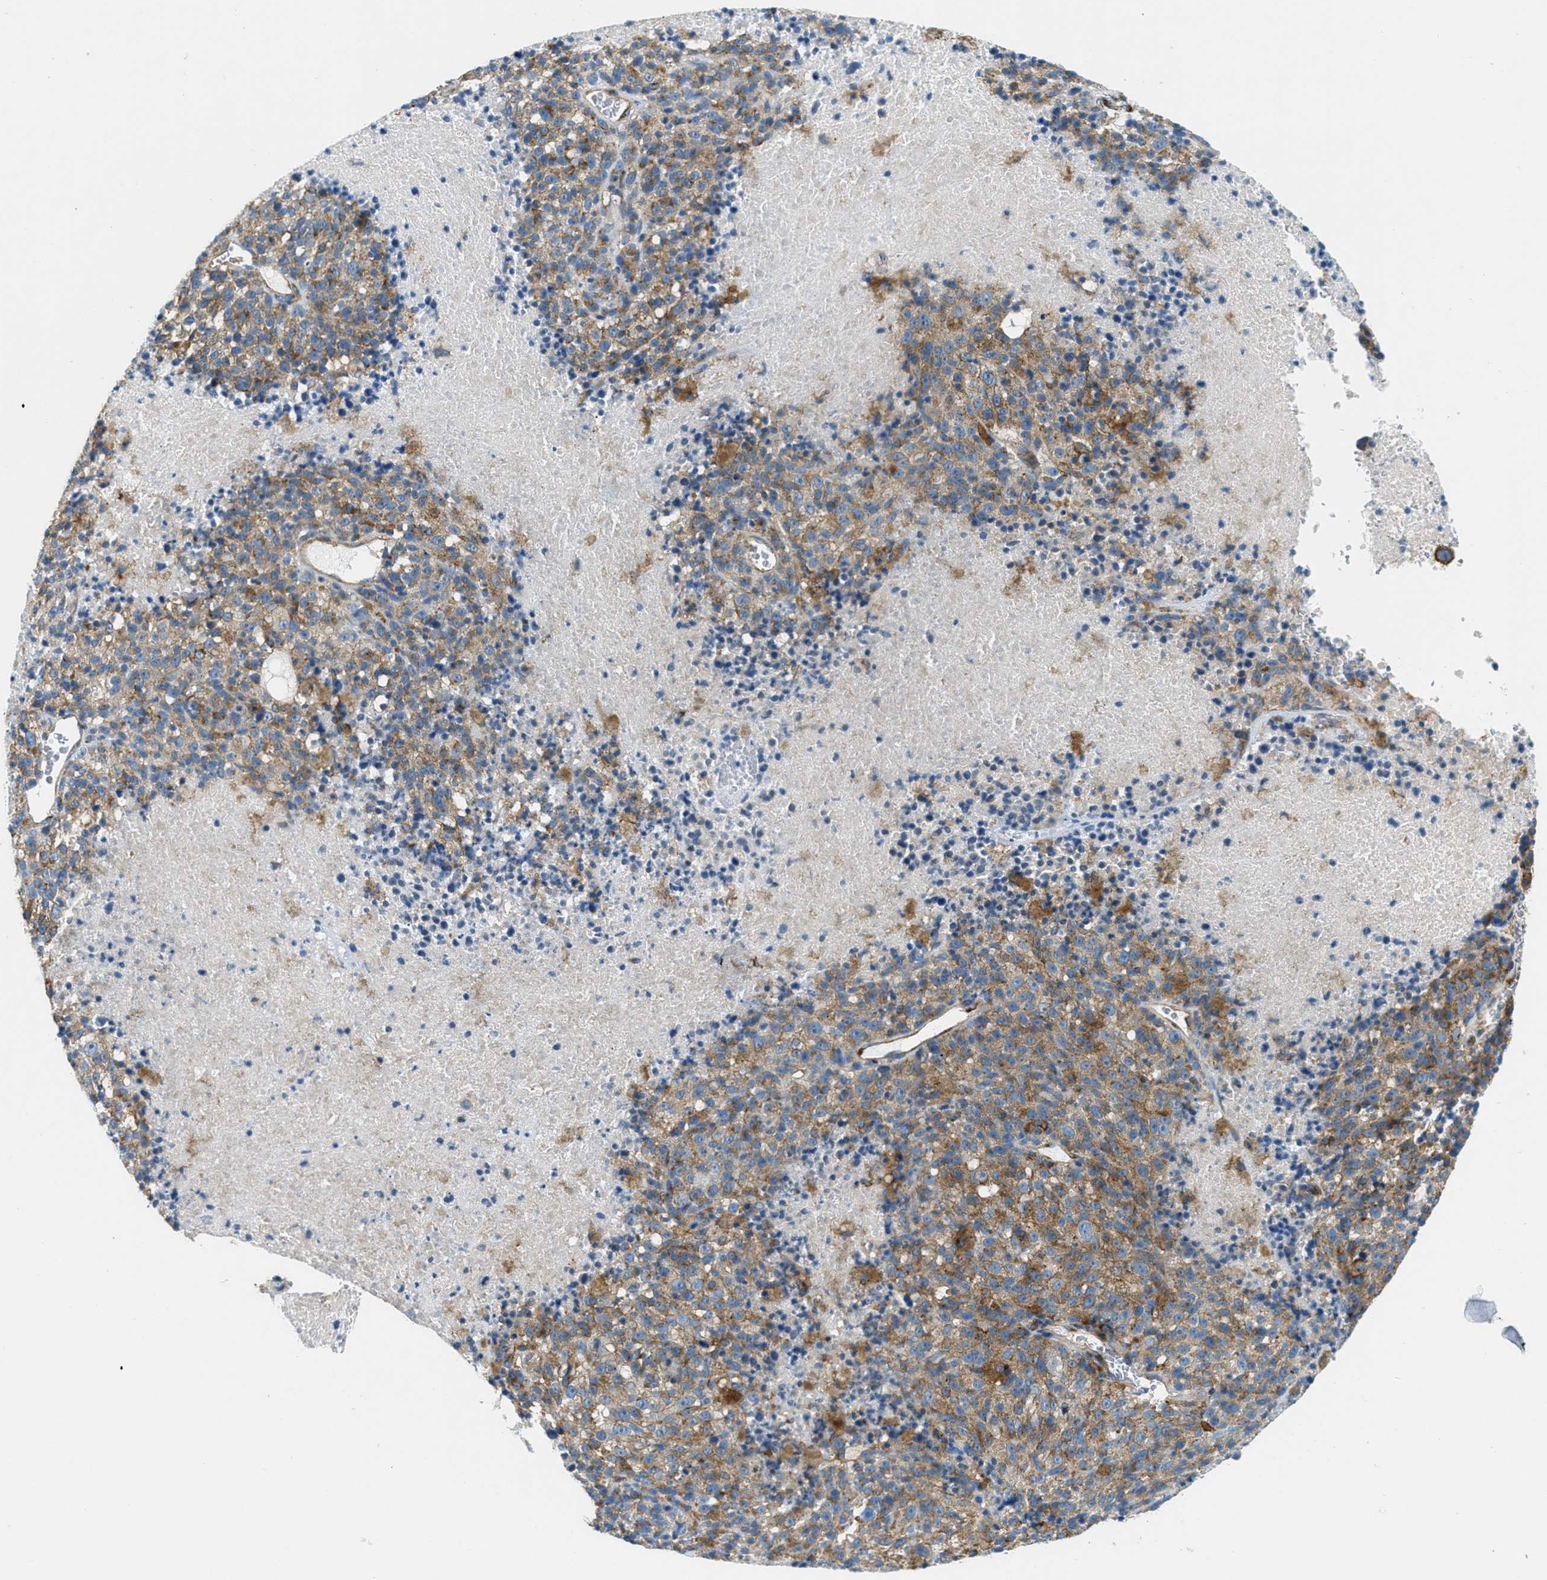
{"staining": {"intensity": "moderate", "quantity": ">75%", "location": "cytoplasmic/membranous"}, "tissue": "melanoma", "cell_type": "Tumor cells", "image_type": "cancer", "snomed": [{"axis": "morphology", "description": "Malignant melanoma, Metastatic site"}, {"axis": "topography", "description": "Cerebral cortex"}], "caption": "Immunohistochemistry photomicrograph of human malignant melanoma (metastatic site) stained for a protein (brown), which exhibits medium levels of moderate cytoplasmic/membranous expression in approximately >75% of tumor cells.", "gene": "AP2B1", "patient": {"sex": "female", "age": 52}}